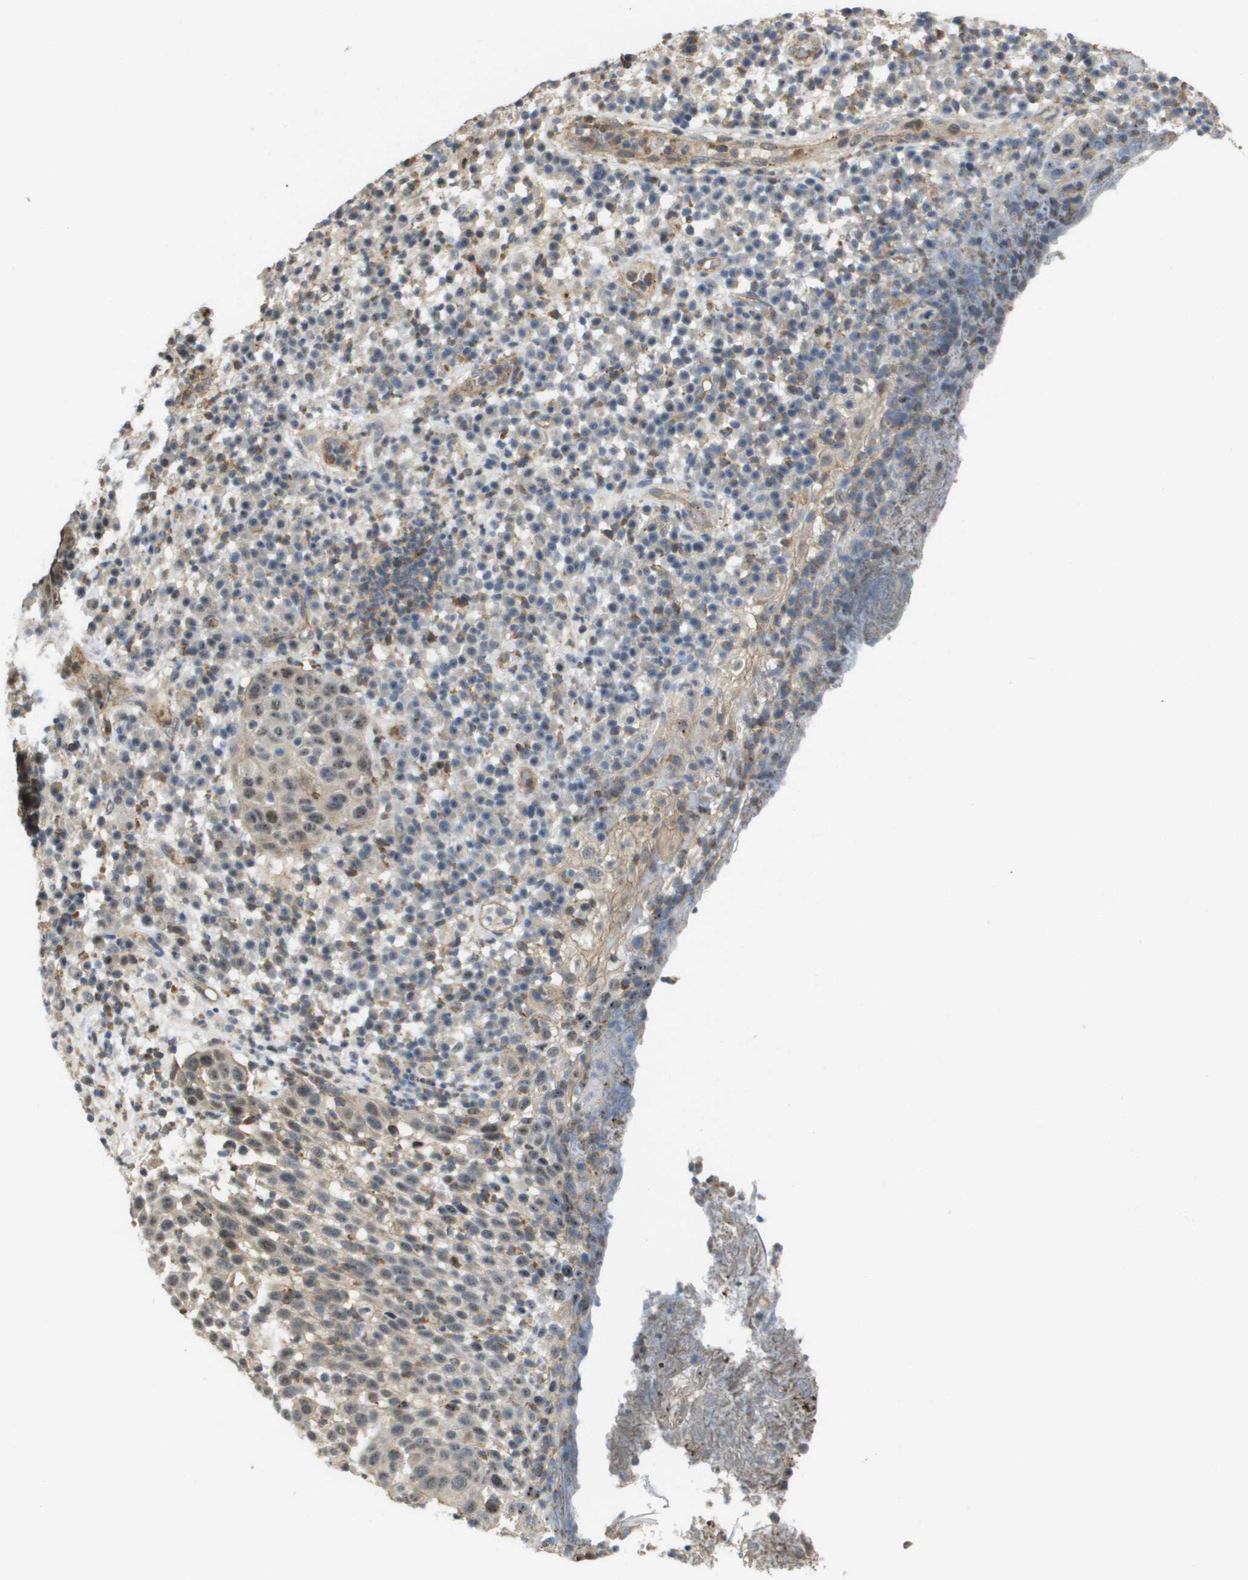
{"staining": {"intensity": "negative", "quantity": "none", "location": "none"}, "tissue": "skin cancer", "cell_type": "Tumor cells", "image_type": "cancer", "snomed": [{"axis": "morphology", "description": "Squamous cell carcinoma in situ, NOS"}, {"axis": "morphology", "description": "Squamous cell carcinoma, NOS"}, {"axis": "topography", "description": "Skin"}], "caption": "Tumor cells show no significant staining in squamous cell carcinoma in situ (skin).", "gene": "RNF112", "patient": {"sex": "male", "age": 93}}